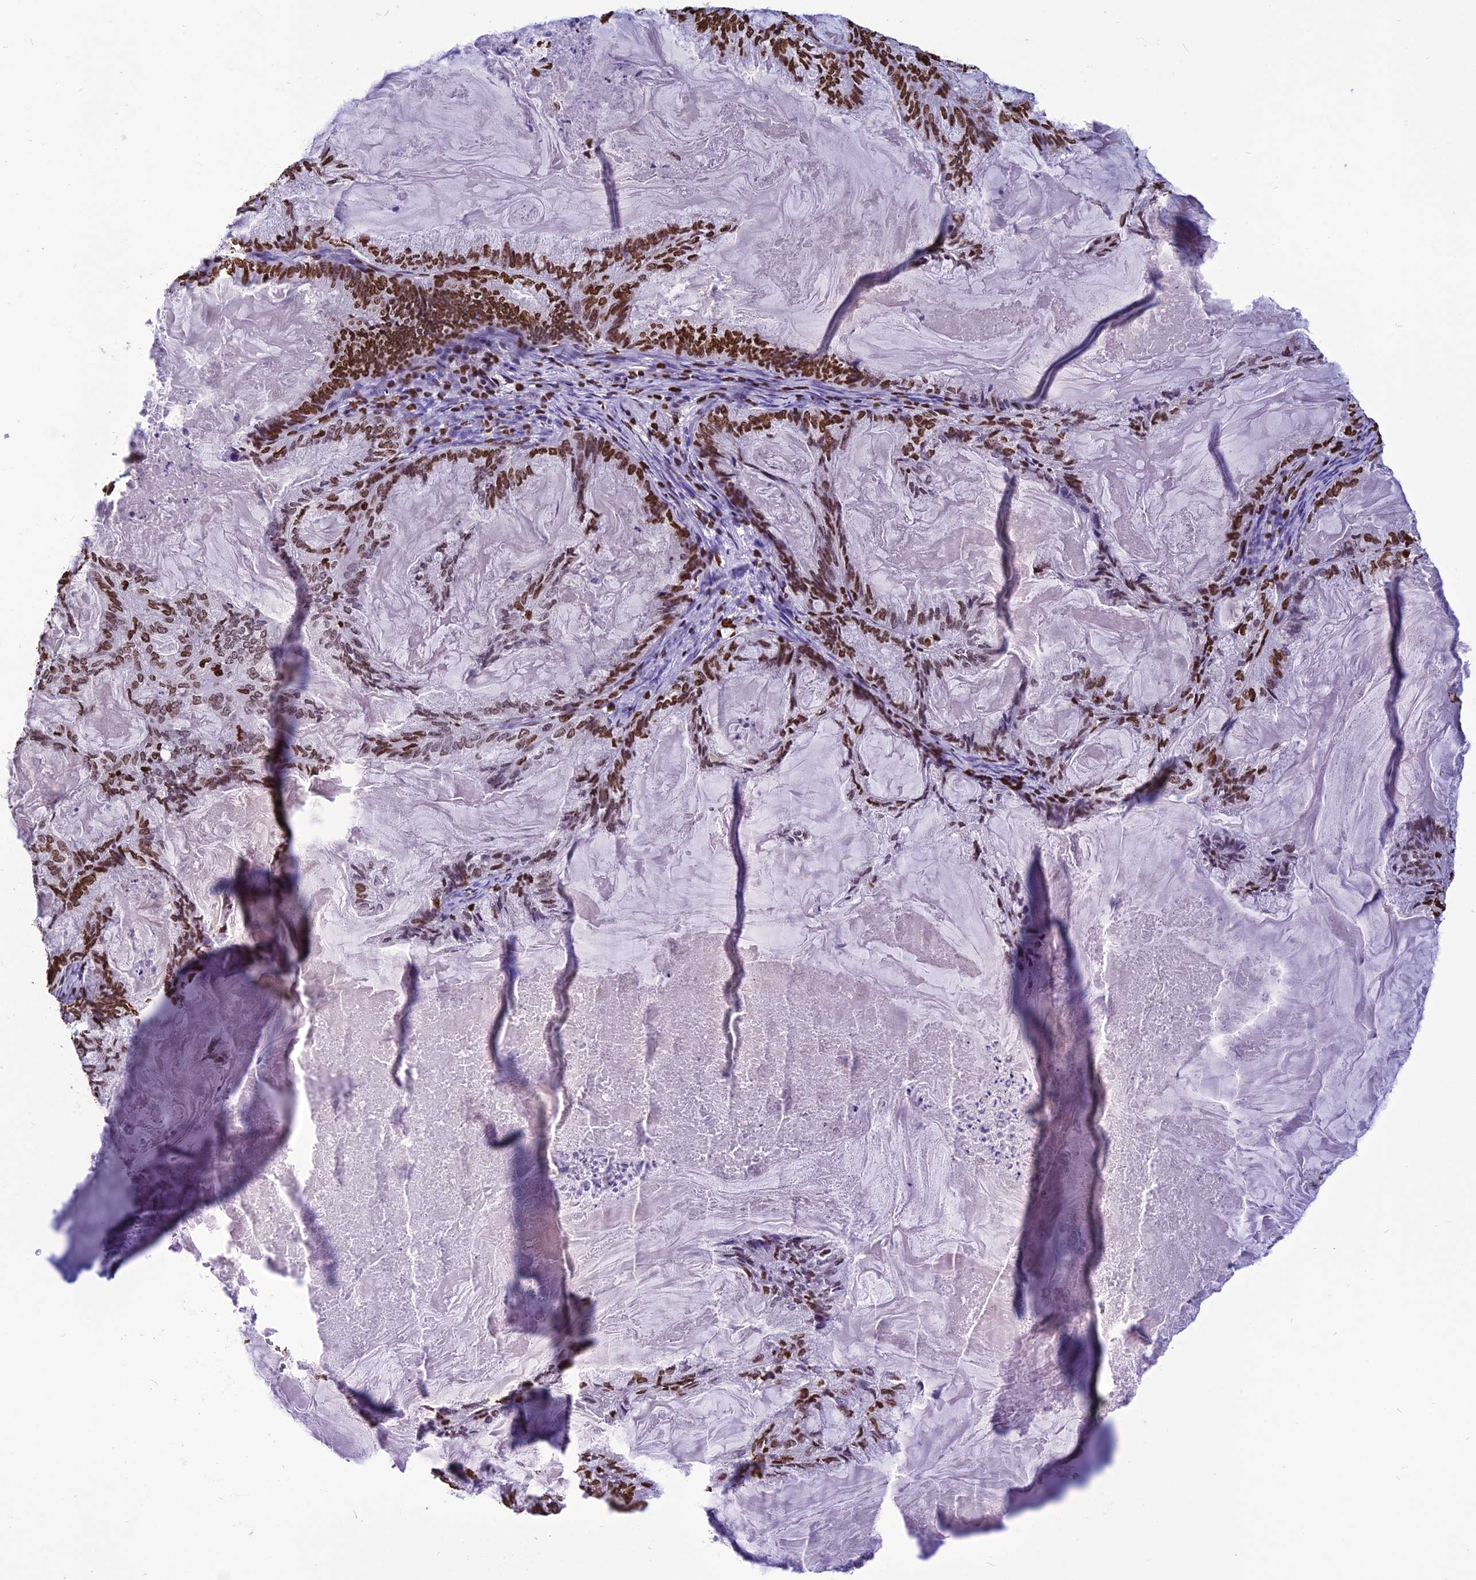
{"staining": {"intensity": "strong", "quantity": ">75%", "location": "nuclear"}, "tissue": "endometrial cancer", "cell_type": "Tumor cells", "image_type": "cancer", "snomed": [{"axis": "morphology", "description": "Adenocarcinoma, NOS"}, {"axis": "topography", "description": "Endometrium"}], "caption": "Immunohistochemical staining of endometrial cancer (adenocarcinoma) reveals high levels of strong nuclear protein expression in approximately >75% of tumor cells.", "gene": "AKAP17A", "patient": {"sex": "female", "age": 86}}